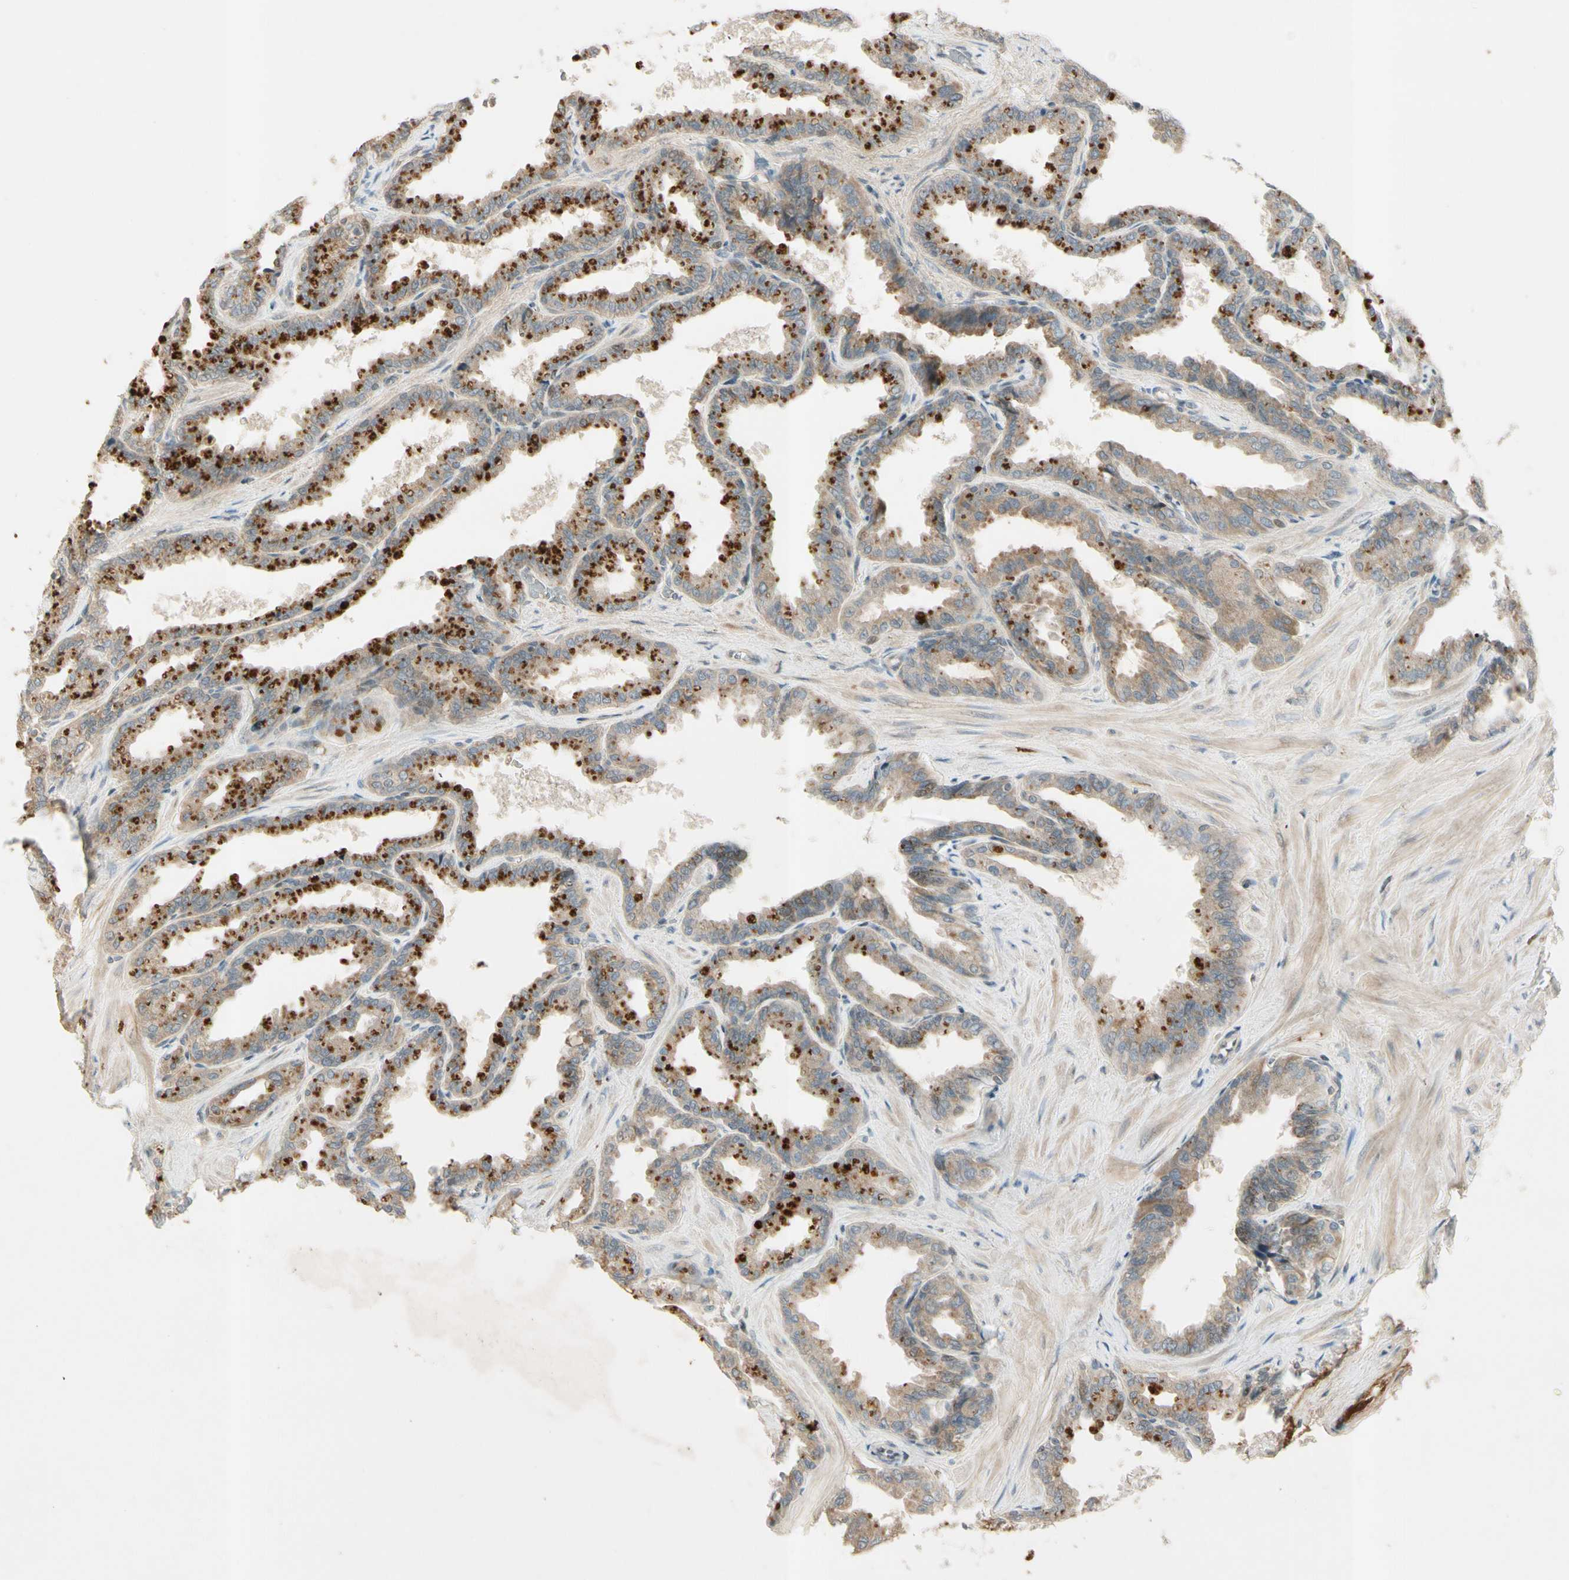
{"staining": {"intensity": "strong", "quantity": "25%-75%", "location": "cytoplasmic/membranous"}, "tissue": "seminal vesicle", "cell_type": "Glandular cells", "image_type": "normal", "snomed": [{"axis": "morphology", "description": "Normal tissue, NOS"}, {"axis": "topography", "description": "Seminal veicle"}], "caption": "Immunohistochemistry (IHC) of benign seminal vesicle shows high levels of strong cytoplasmic/membranous expression in approximately 25%-75% of glandular cells. (Stains: DAB (3,3'-diaminobenzidine) in brown, nuclei in blue, Microscopy: brightfield microscopy at high magnification).", "gene": "ICAM5", "patient": {"sex": "male", "age": 46}}